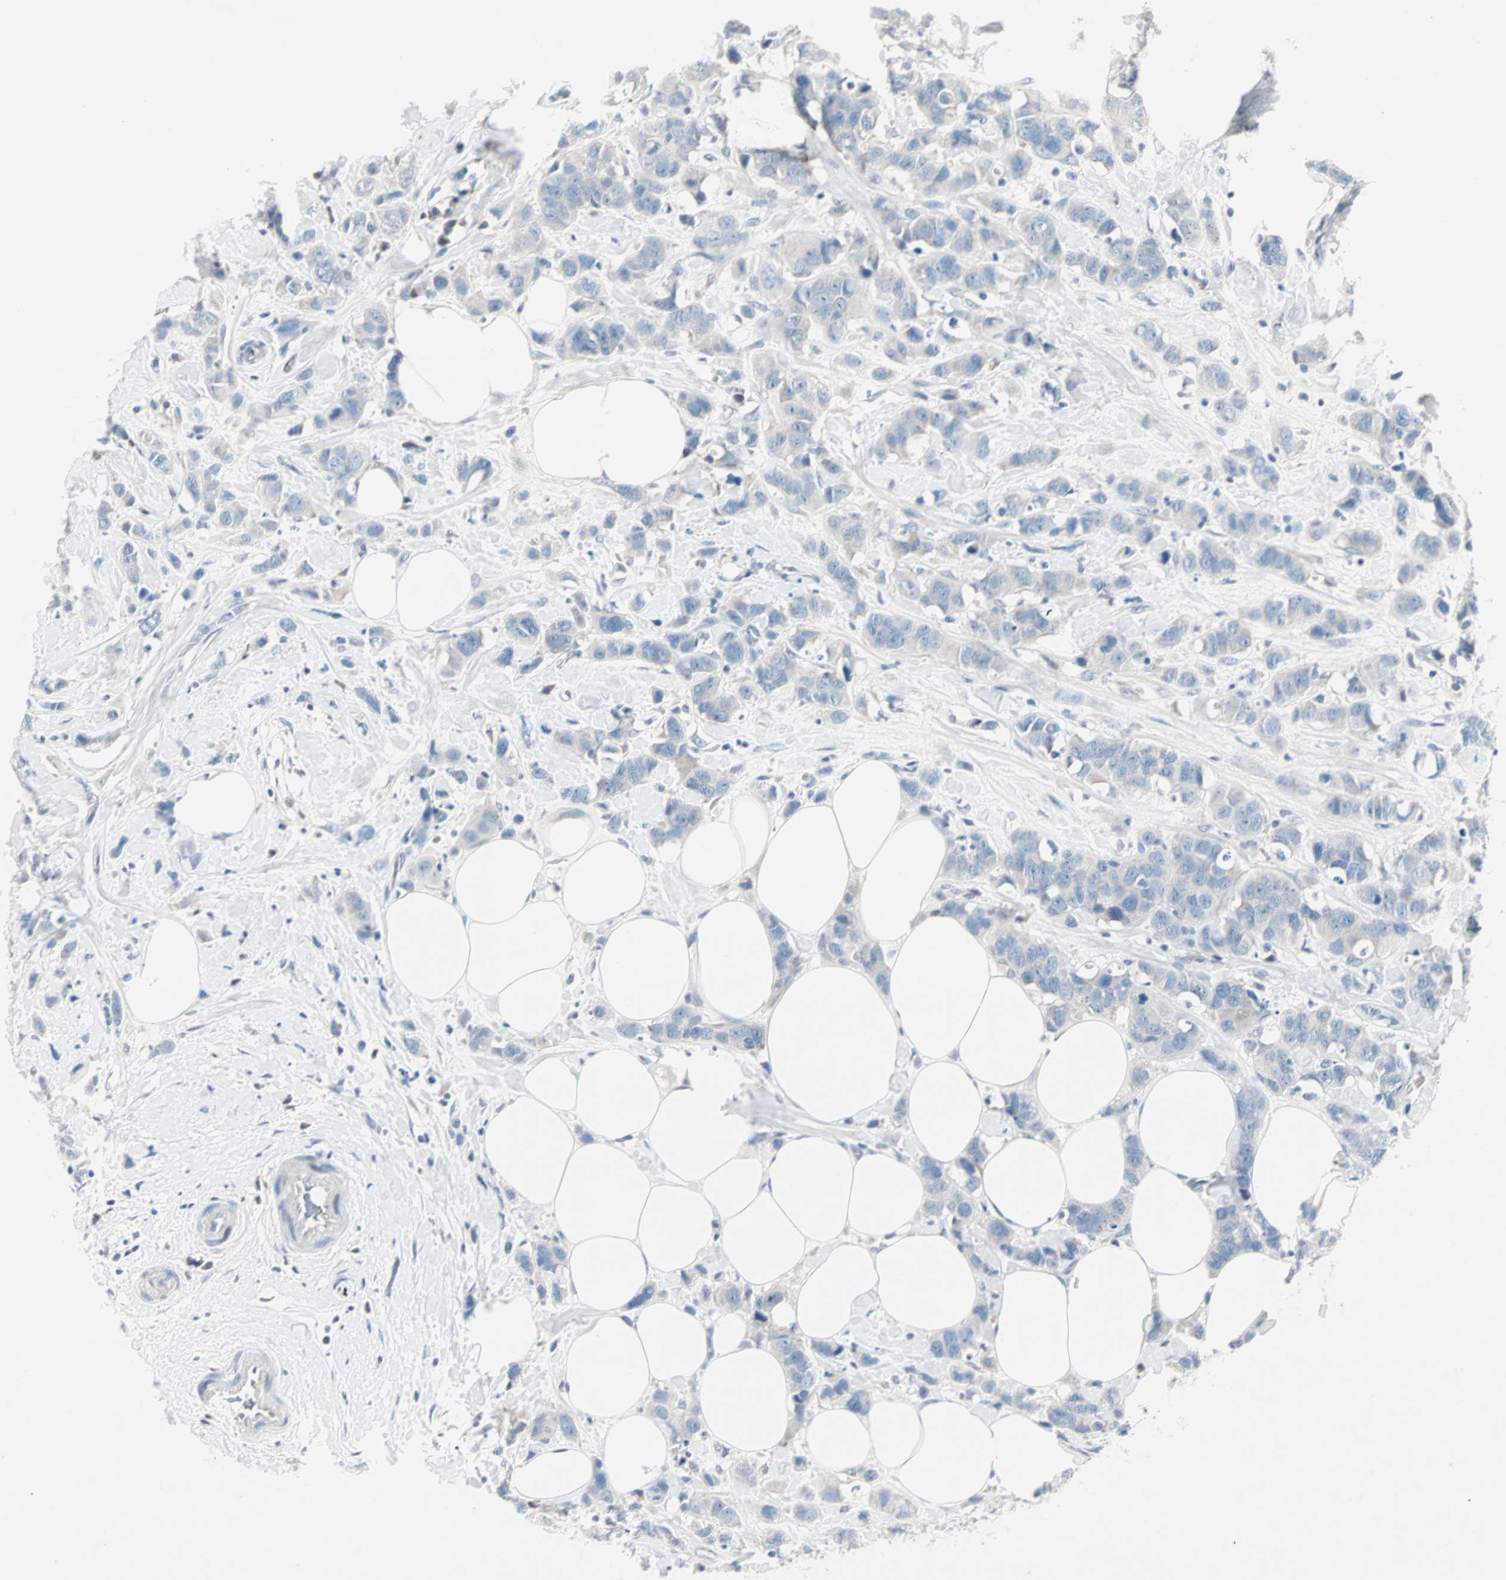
{"staining": {"intensity": "negative", "quantity": "none", "location": "none"}, "tissue": "breast cancer", "cell_type": "Tumor cells", "image_type": "cancer", "snomed": [{"axis": "morphology", "description": "Normal tissue, NOS"}, {"axis": "morphology", "description": "Duct carcinoma"}, {"axis": "topography", "description": "Breast"}], "caption": "Tumor cells show no significant protein staining in breast cancer.", "gene": "NEFH", "patient": {"sex": "female", "age": 50}}